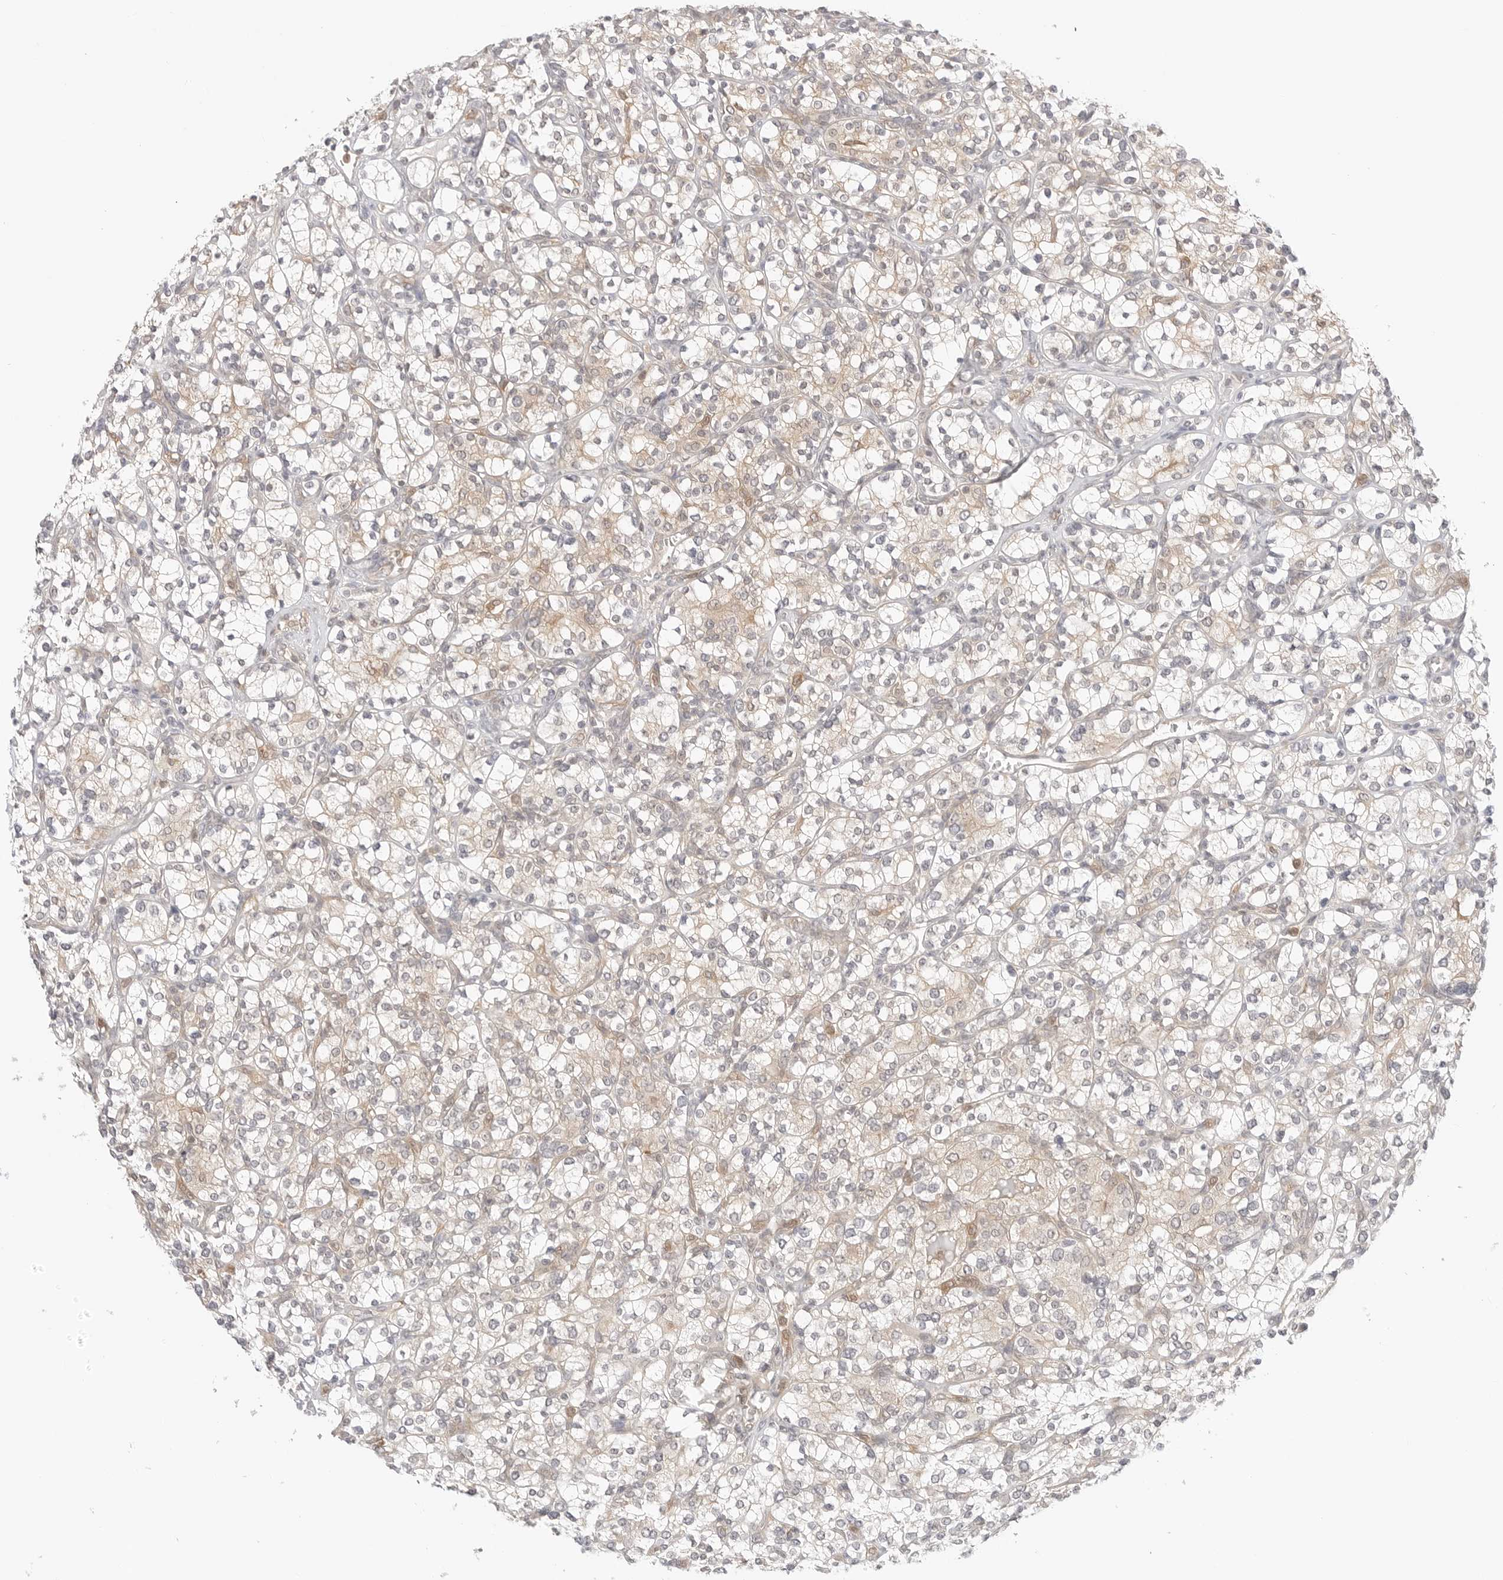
{"staining": {"intensity": "weak", "quantity": "<25%", "location": "cytoplasmic/membranous"}, "tissue": "renal cancer", "cell_type": "Tumor cells", "image_type": "cancer", "snomed": [{"axis": "morphology", "description": "Adenocarcinoma, NOS"}, {"axis": "topography", "description": "Kidney"}], "caption": "The photomicrograph demonstrates no staining of tumor cells in renal cancer (adenocarcinoma).", "gene": "NUDC", "patient": {"sex": "male", "age": 77}}